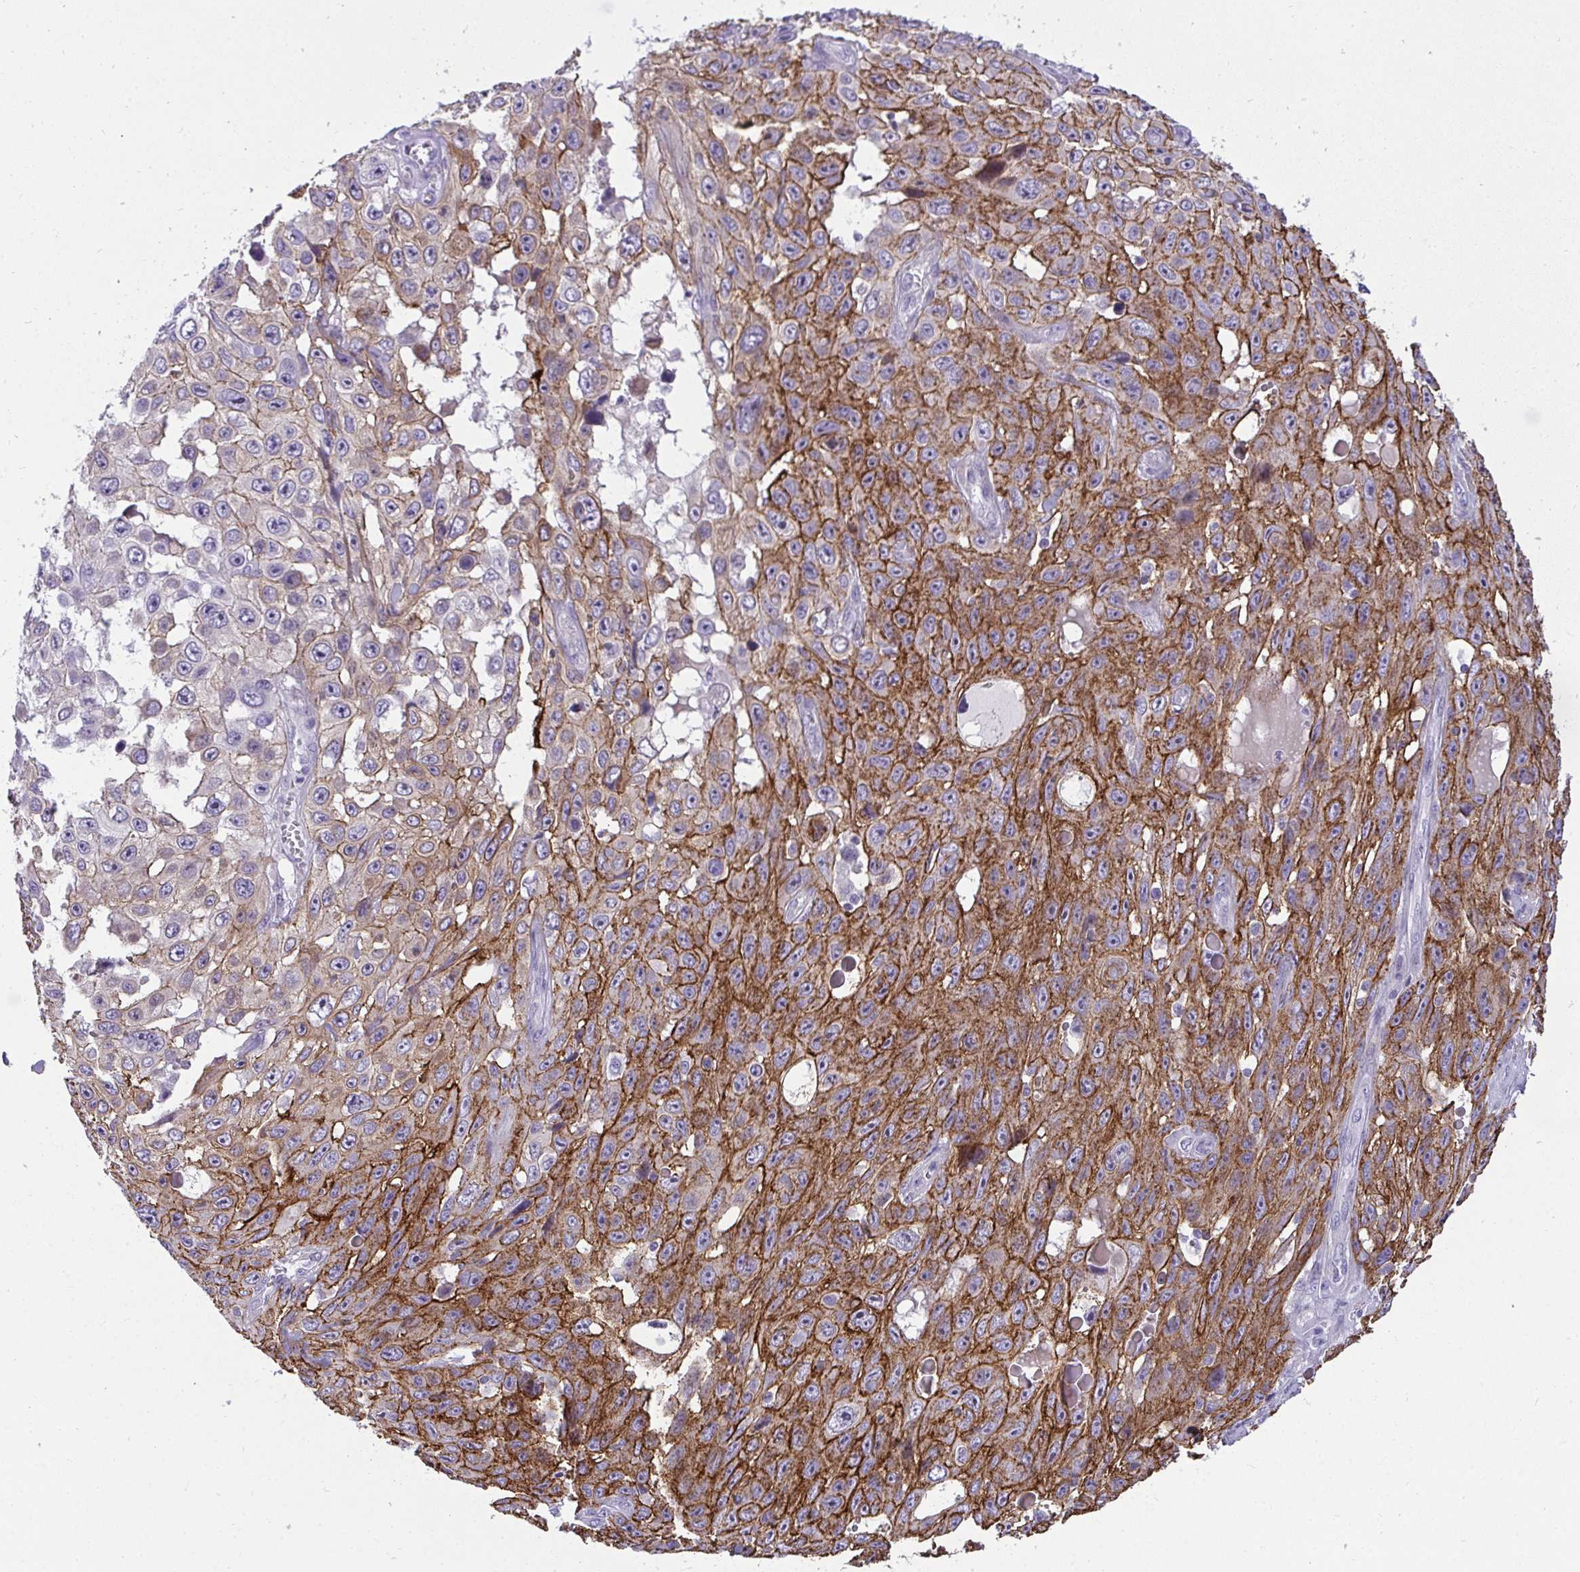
{"staining": {"intensity": "strong", "quantity": "25%-75%", "location": "cytoplasmic/membranous"}, "tissue": "skin cancer", "cell_type": "Tumor cells", "image_type": "cancer", "snomed": [{"axis": "morphology", "description": "Squamous cell carcinoma, NOS"}, {"axis": "topography", "description": "Skin"}], "caption": "There is high levels of strong cytoplasmic/membranous positivity in tumor cells of skin squamous cell carcinoma, as demonstrated by immunohistochemical staining (brown color).", "gene": "AK5", "patient": {"sex": "male", "age": 82}}